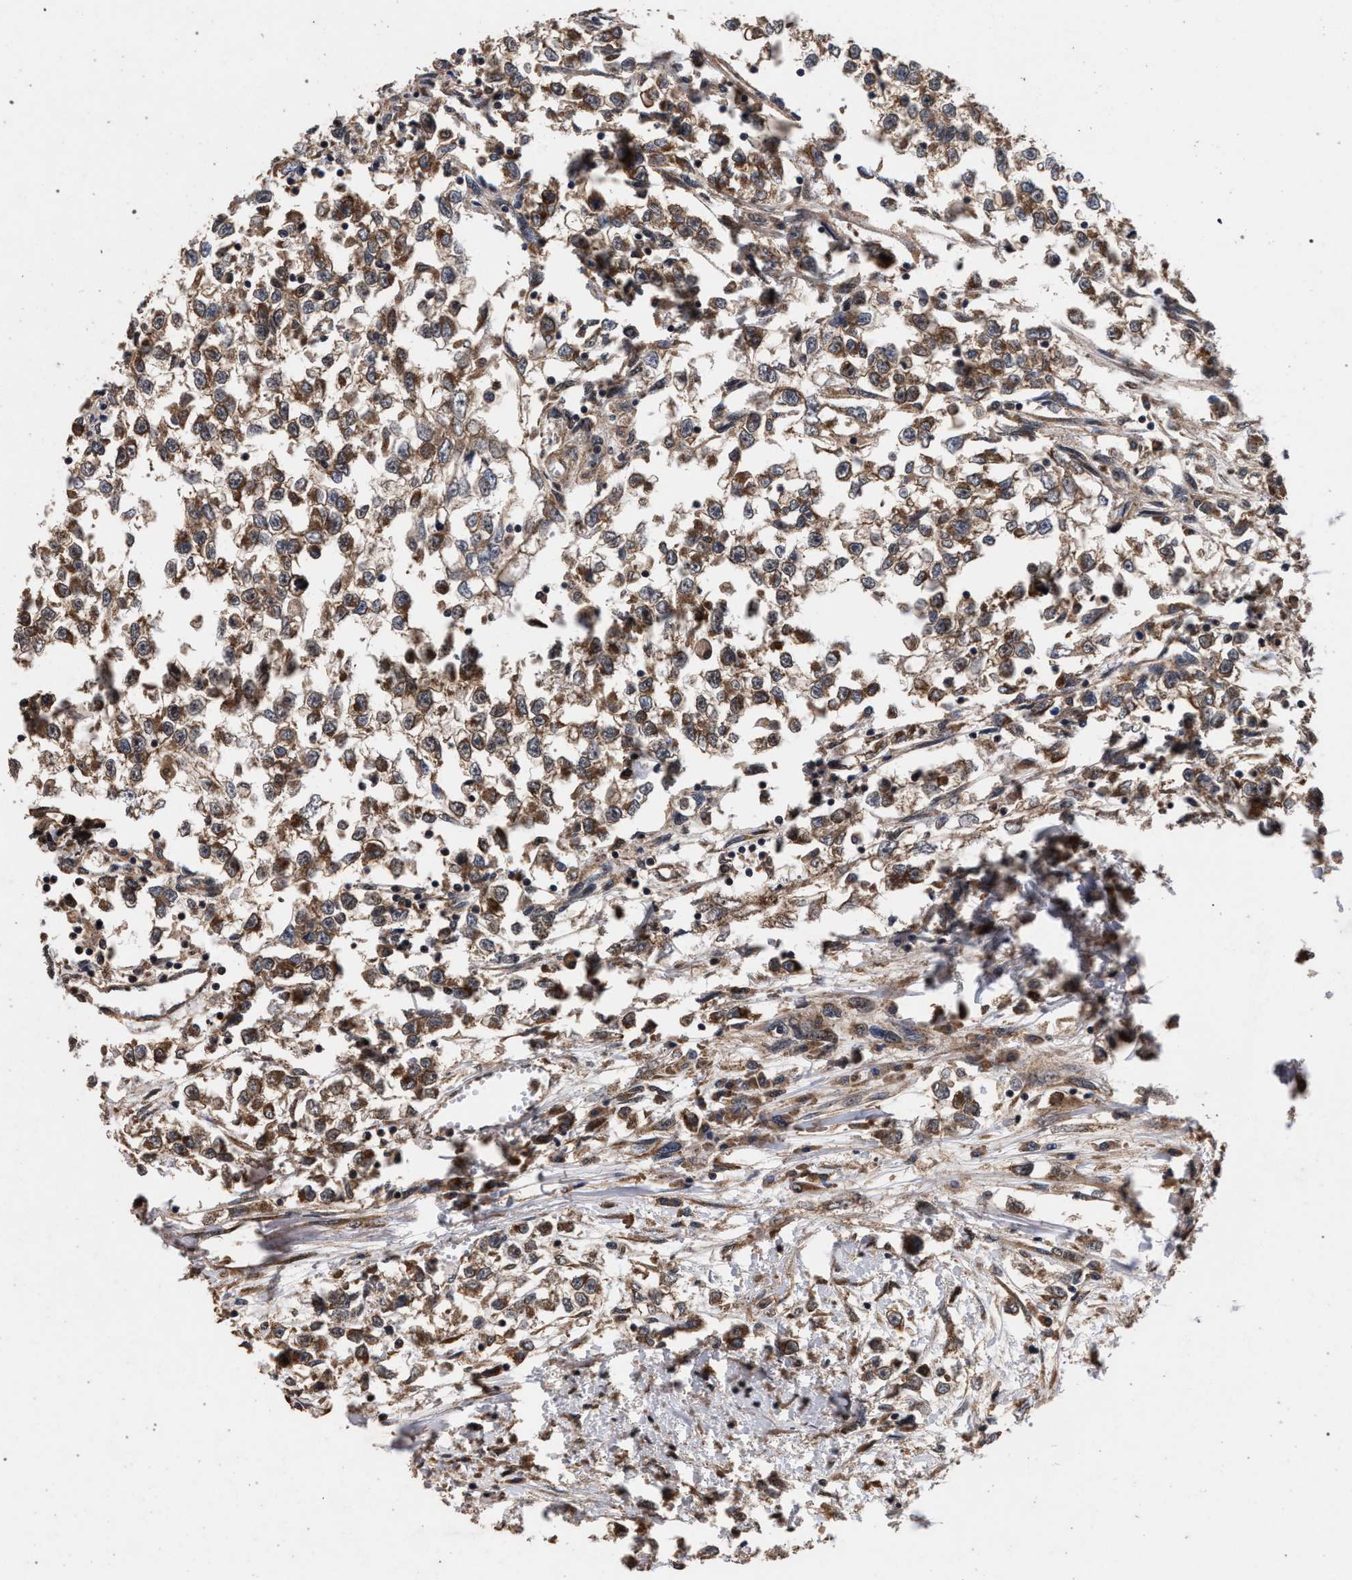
{"staining": {"intensity": "moderate", "quantity": ">75%", "location": "cytoplasmic/membranous"}, "tissue": "testis cancer", "cell_type": "Tumor cells", "image_type": "cancer", "snomed": [{"axis": "morphology", "description": "Seminoma, NOS"}, {"axis": "morphology", "description": "Carcinoma, Embryonal, NOS"}, {"axis": "topography", "description": "Testis"}], "caption": "Moderate cytoplasmic/membranous expression is identified in about >75% of tumor cells in embryonal carcinoma (testis).", "gene": "ACOX1", "patient": {"sex": "male", "age": 51}}